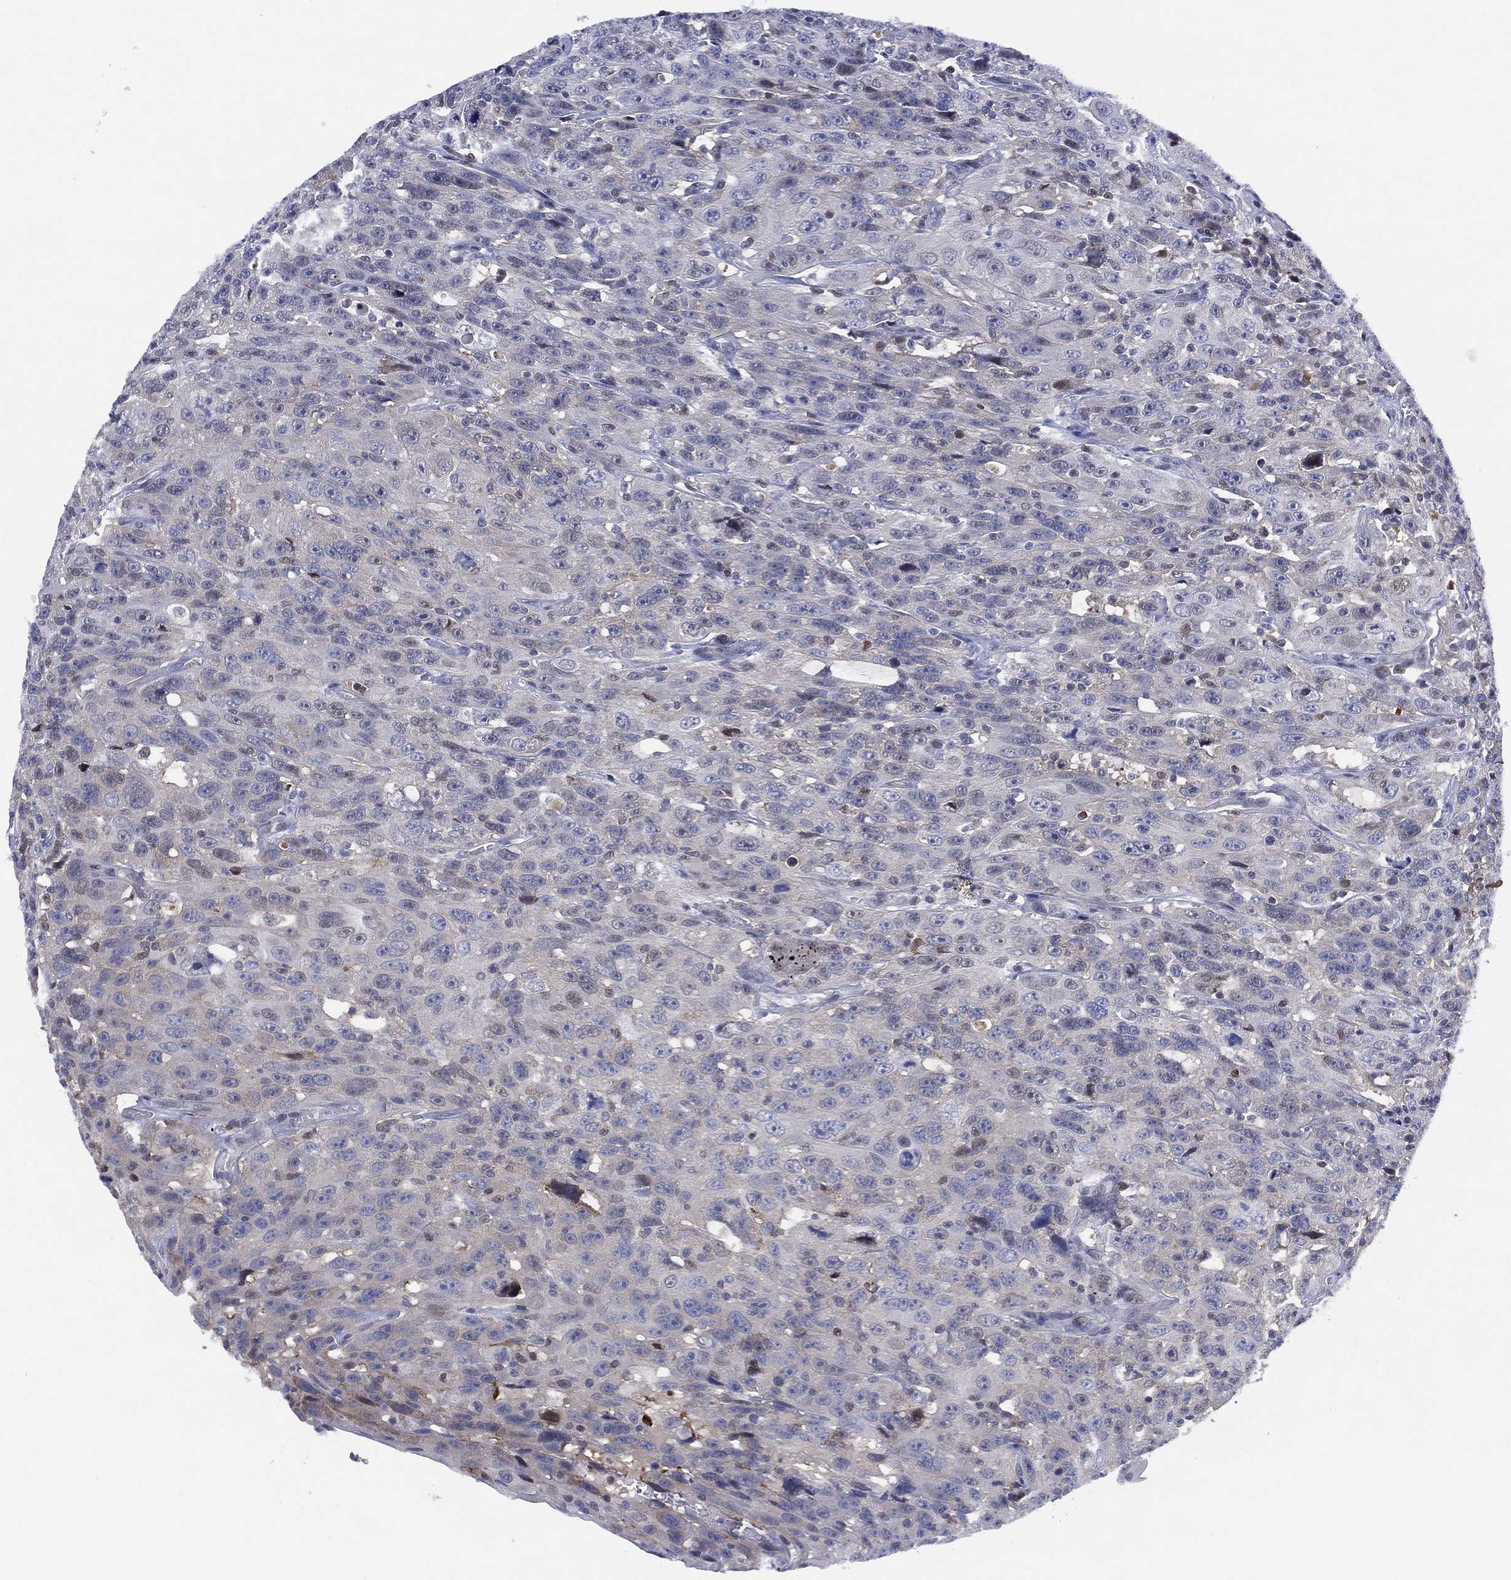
{"staining": {"intensity": "negative", "quantity": "none", "location": "none"}, "tissue": "urothelial cancer", "cell_type": "Tumor cells", "image_type": "cancer", "snomed": [{"axis": "morphology", "description": "Urothelial carcinoma, NOS"}, {"axis": "morphology", "description": "Urothelial carcinoma, High grade"}, {"axis": "topography", "description": "Urinary bladder"}], "caption": "Tumor cells are negative for protein expression in human urothelial cancer. Brightfield microscopy of immunohistochemistry stained with DAB (3,3'-diaminobenzidine) (brown) and hematoxylin (blue), captured at high magnification.", "gene": "SLC4A4", "patient": {"sex": "female", "age": 73}}